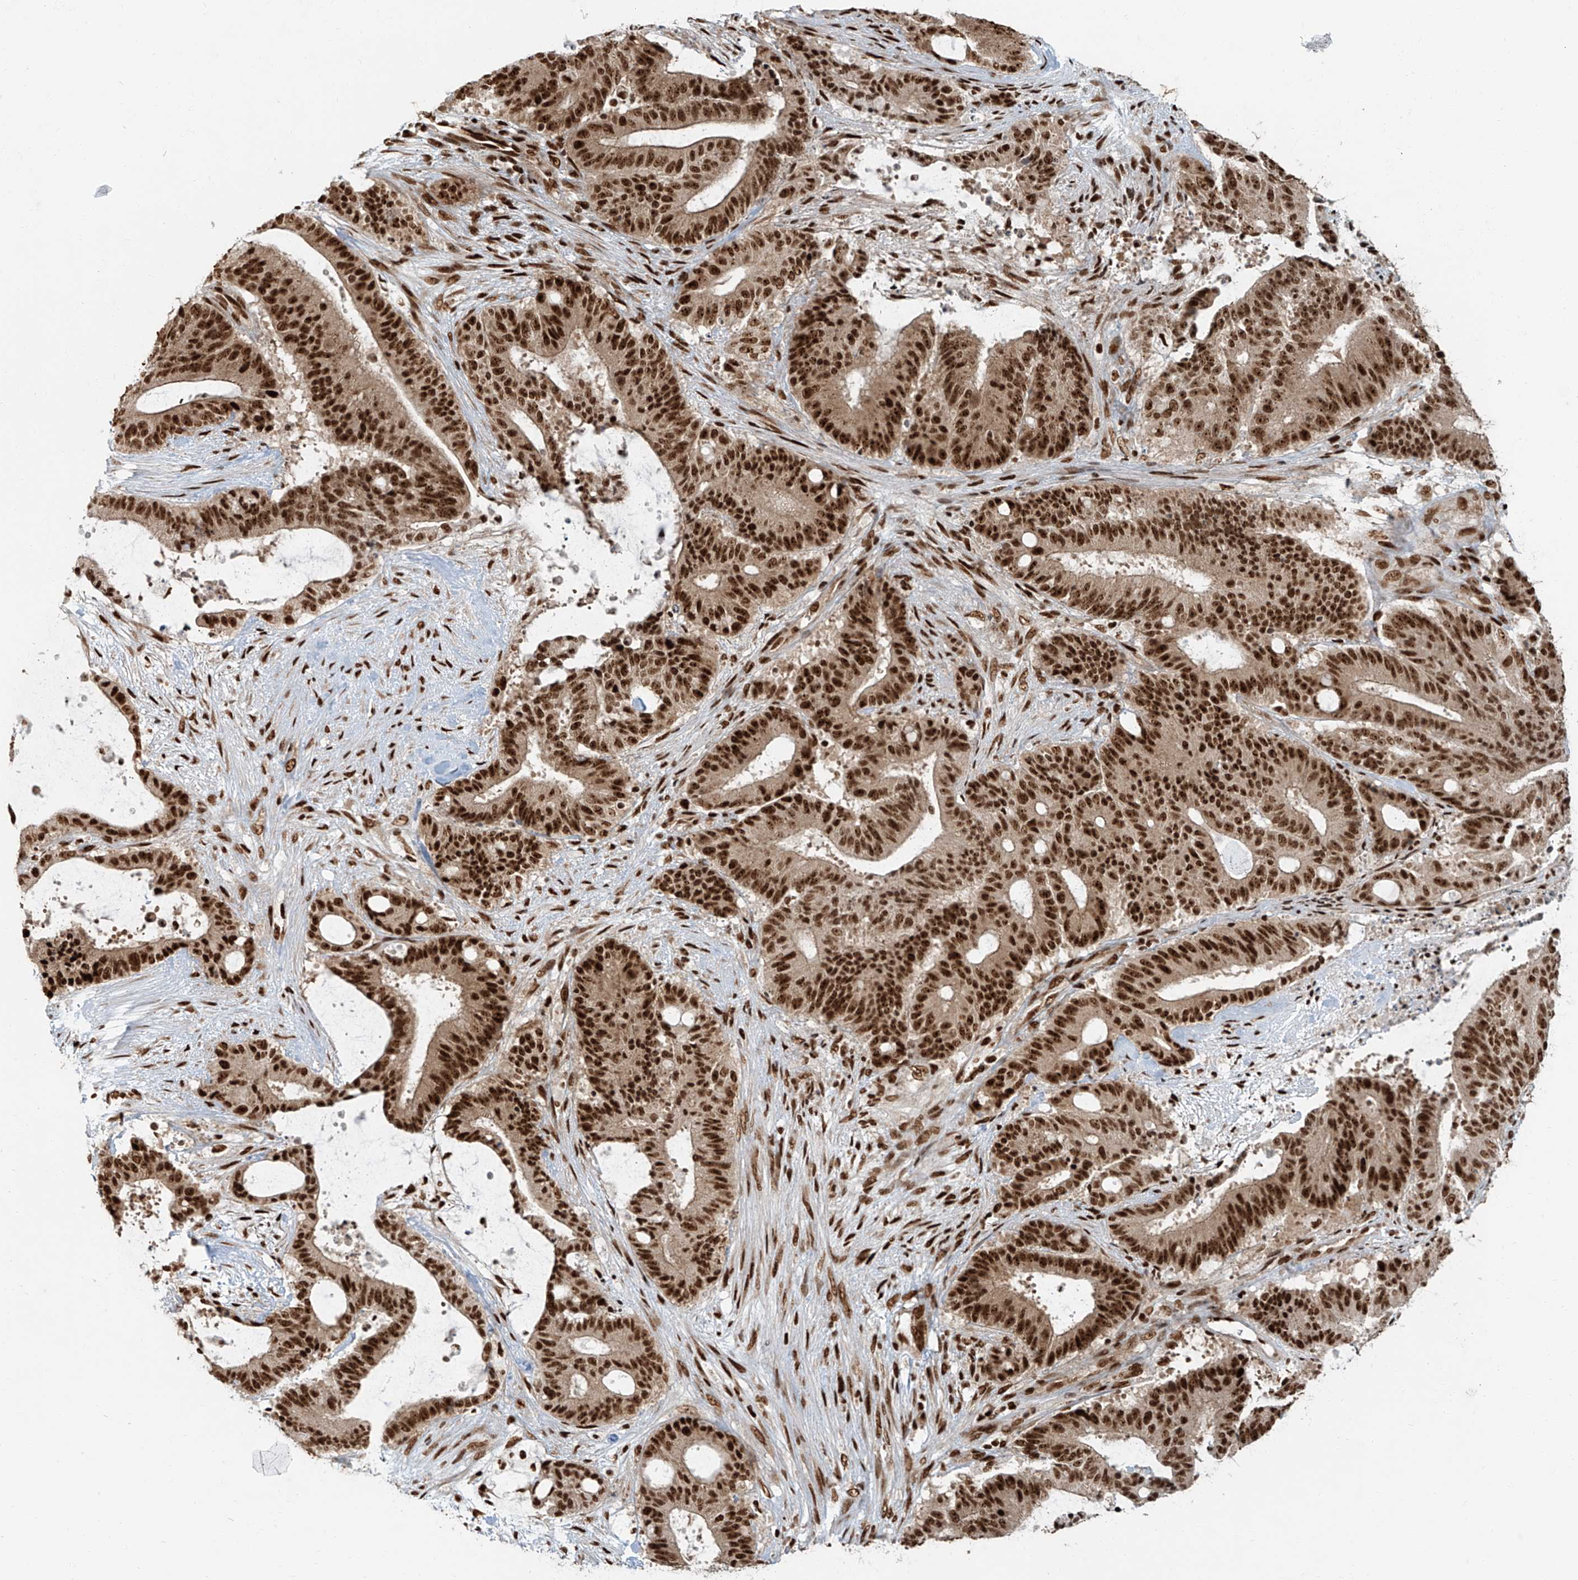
{"staining": {"intensity": "strong", "quantity": ">75%", "location": "nuclear"}, "tissue": "liver cancer", "cell_type": "Tumor cells", "image_type": "cancer", "snomed": [{"axis": "morphology", "description": "Normal tissue, NOS"}, {"axis": "morphology", "description": "Cholangiocarcinoma"}, {"axis": "topography", "description": "Liver"}, {"axis": "topography", "description": "Peripheral nerve tissue"}], "caption": "A micrograph showing strong nuclear staining in about >75% of tumor cells in liver cancer, as visualized by brown immunohistochemical staining.", "gene": "FAM193B", "patient": {"sex": "female", "age": 73}}